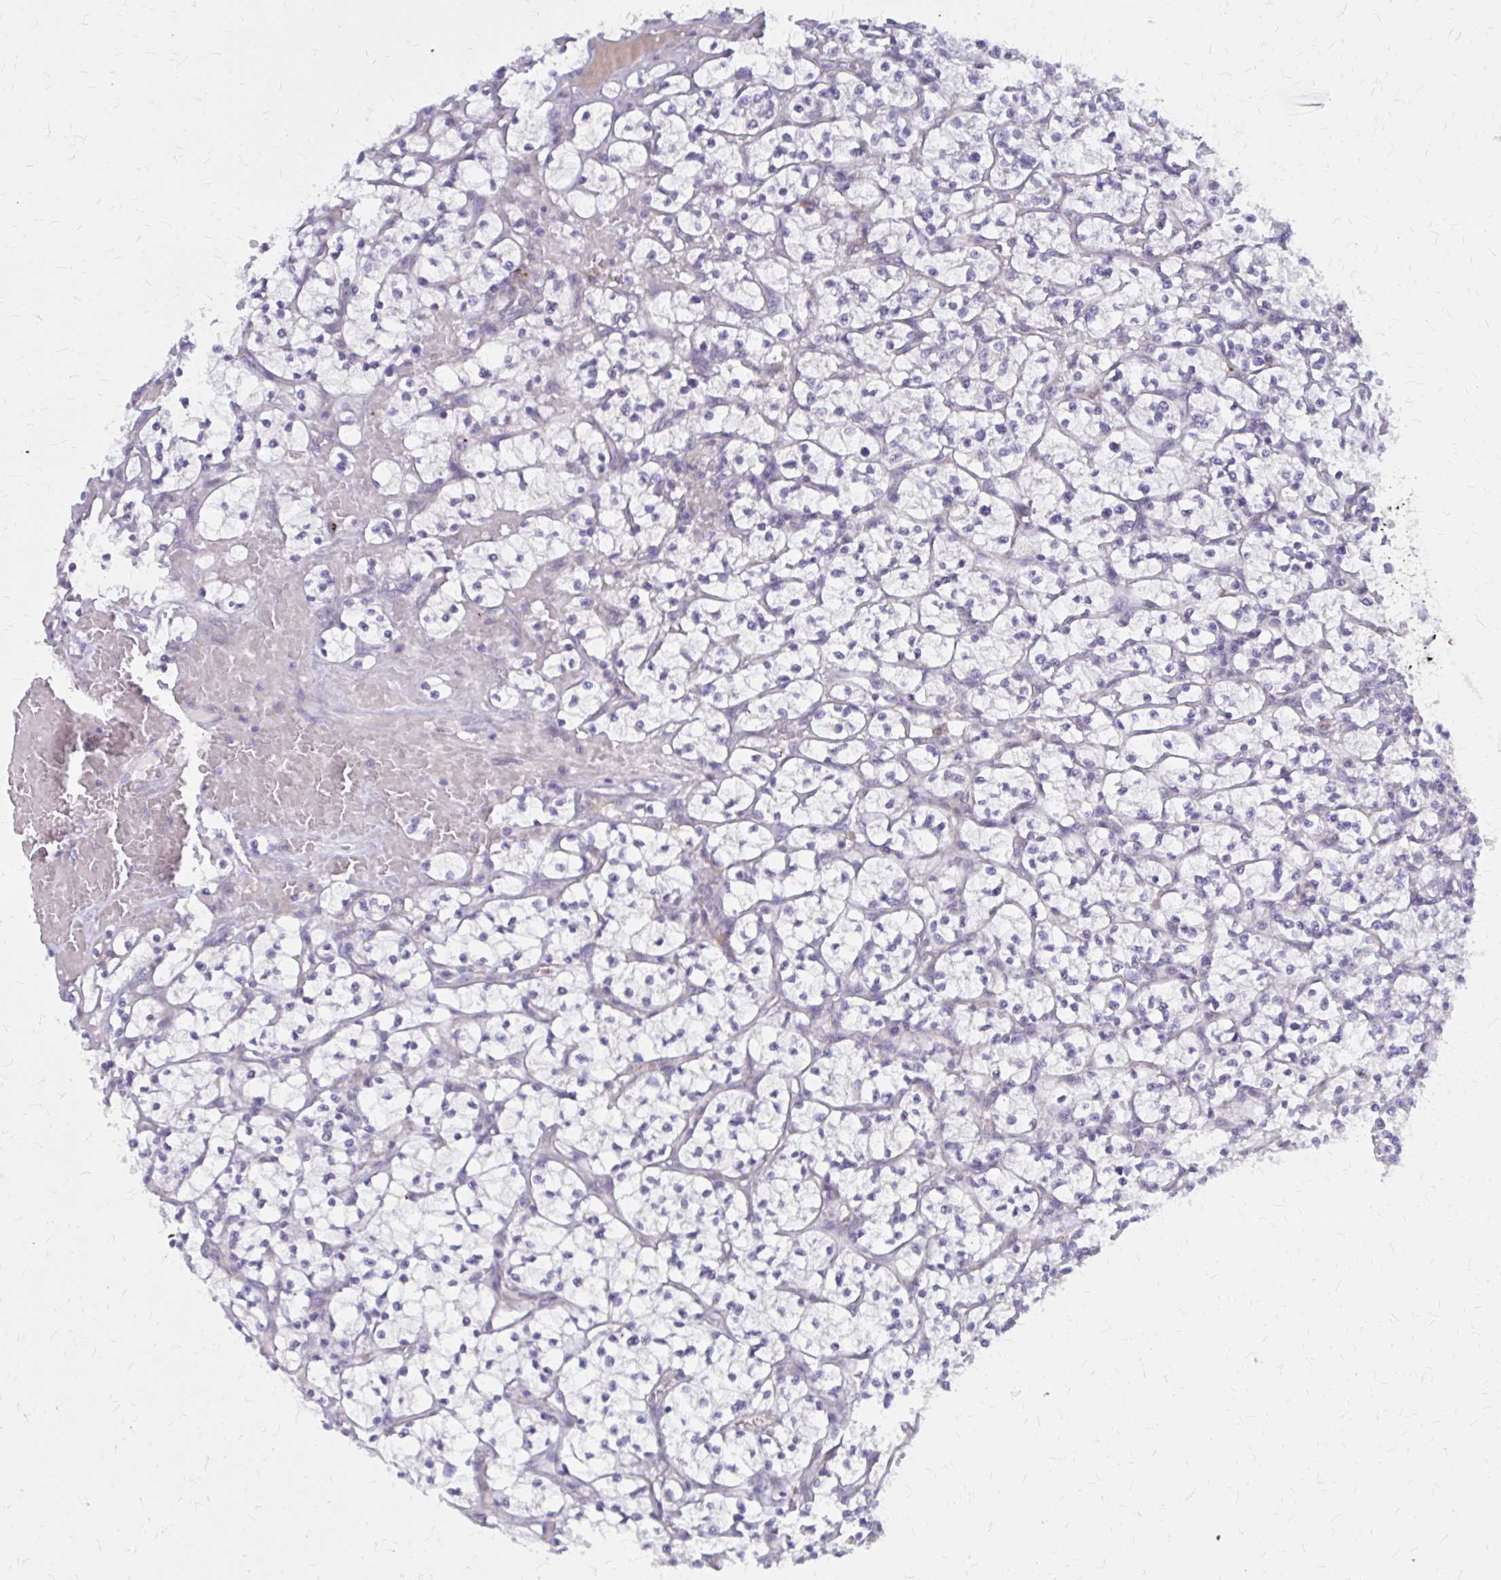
{"staining": {"intensity": "negative", "quantity": "none", "location": "none"}, "tissue": "renal cancer", "cell_type": "Tumor cells", "image_type": "cancer", "snomed": [{"axis": "morphology", "description": "Adenocarcinoma, NOS"}, {"axis": "topography", "description": "Kidney"}], "caption": "Tumor cells show no significant expression in renal adenocarcinoma.", "gene": "GLYATL2", "patient": {"sex": "female", "age": 64}}